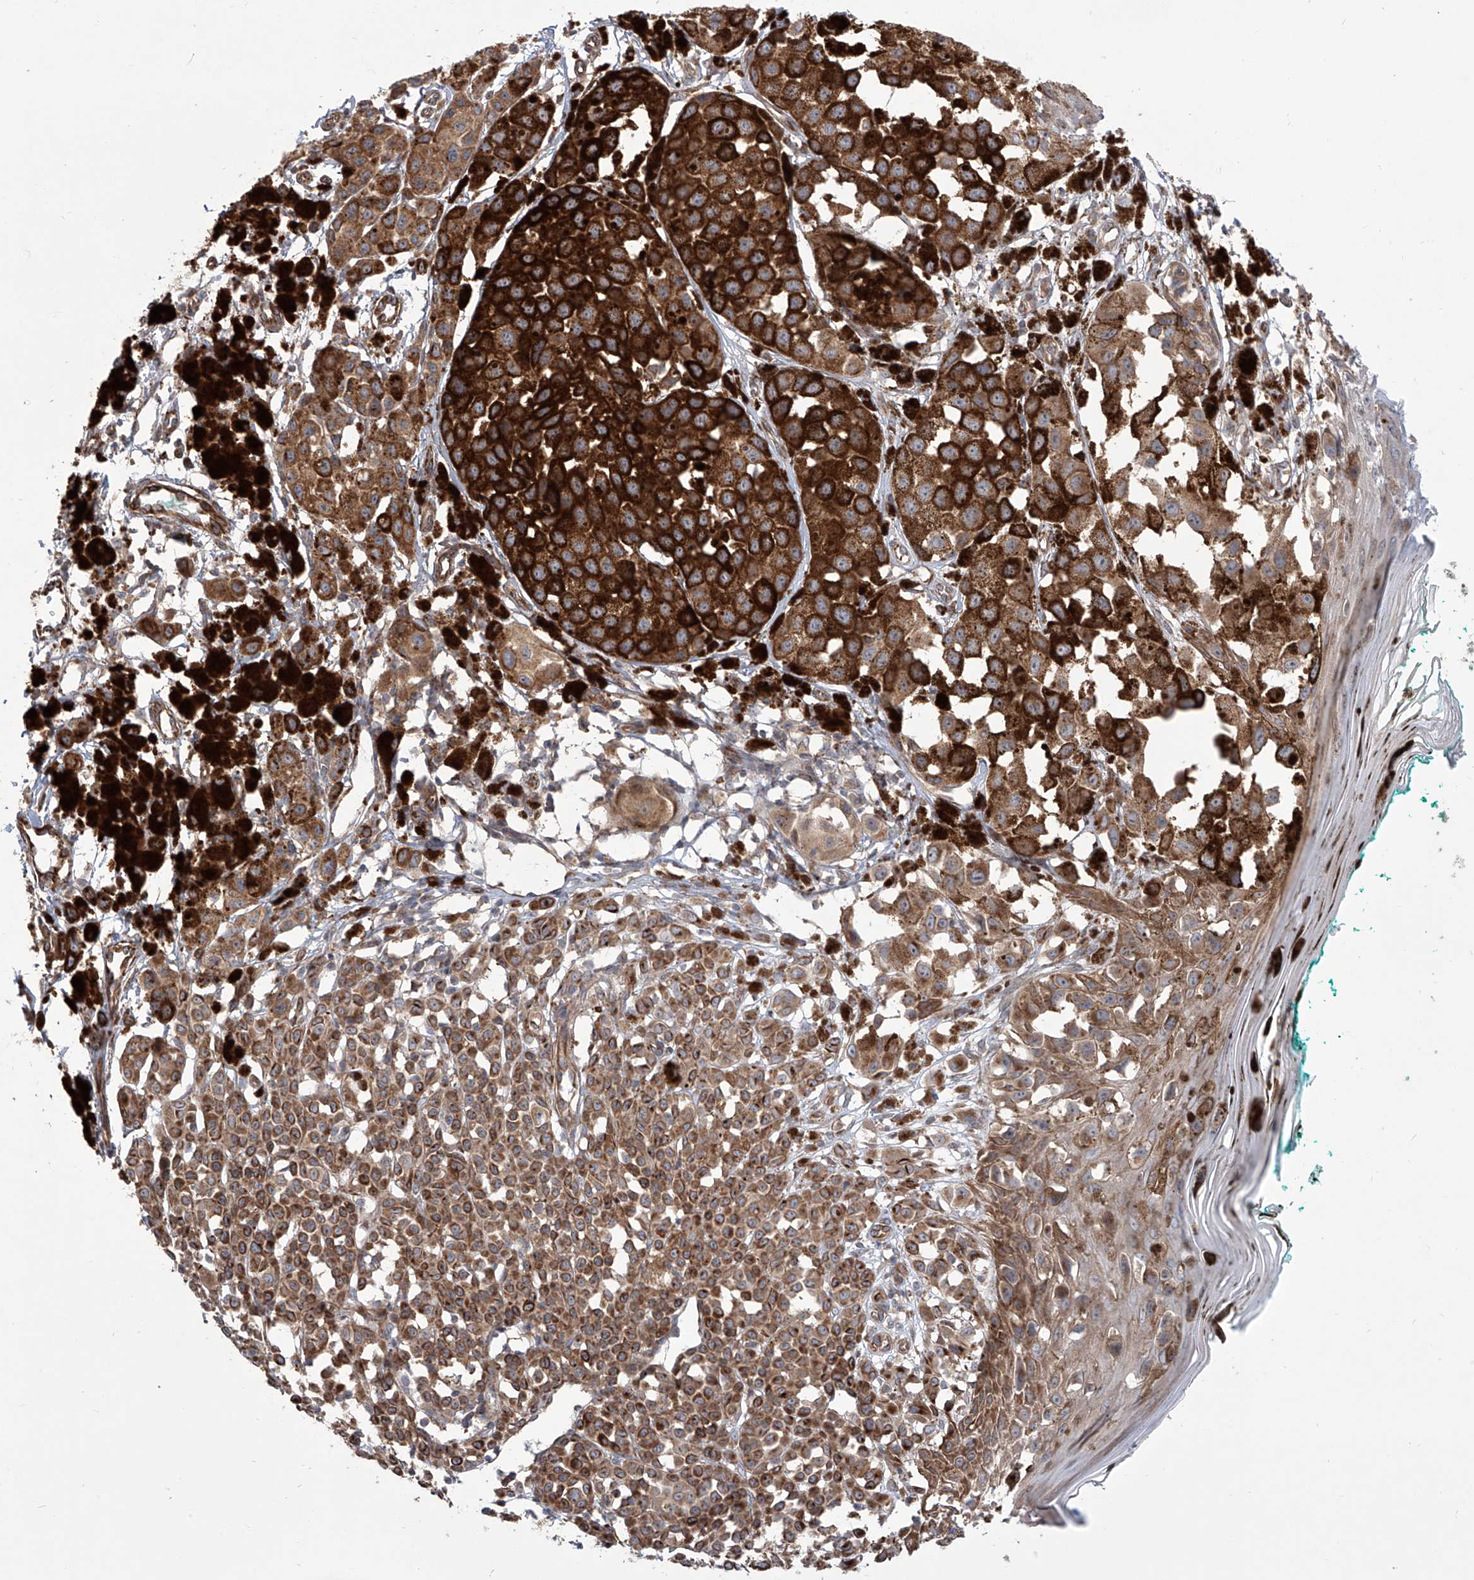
{"staining": {"intensity": "strong", "quantity": ">75%", "location": "cytoplasmic/membranous"}, "tissue": "melanoma", "cell_type": "Tumor cells", "image_type": "cancer", "snomed": [{"axis": "morphology", "description": "Malignant melanoma, NOS"}, {"axis": "topography", "description": "Skin of leg"}], "caption": "Protein staining by IHC exhibits strong cytoplasmic/membranous staining in about >75% of tumor cells in melanoma.", "gene": "APAF1", "patient": {"sex": "female", "age": 72}}